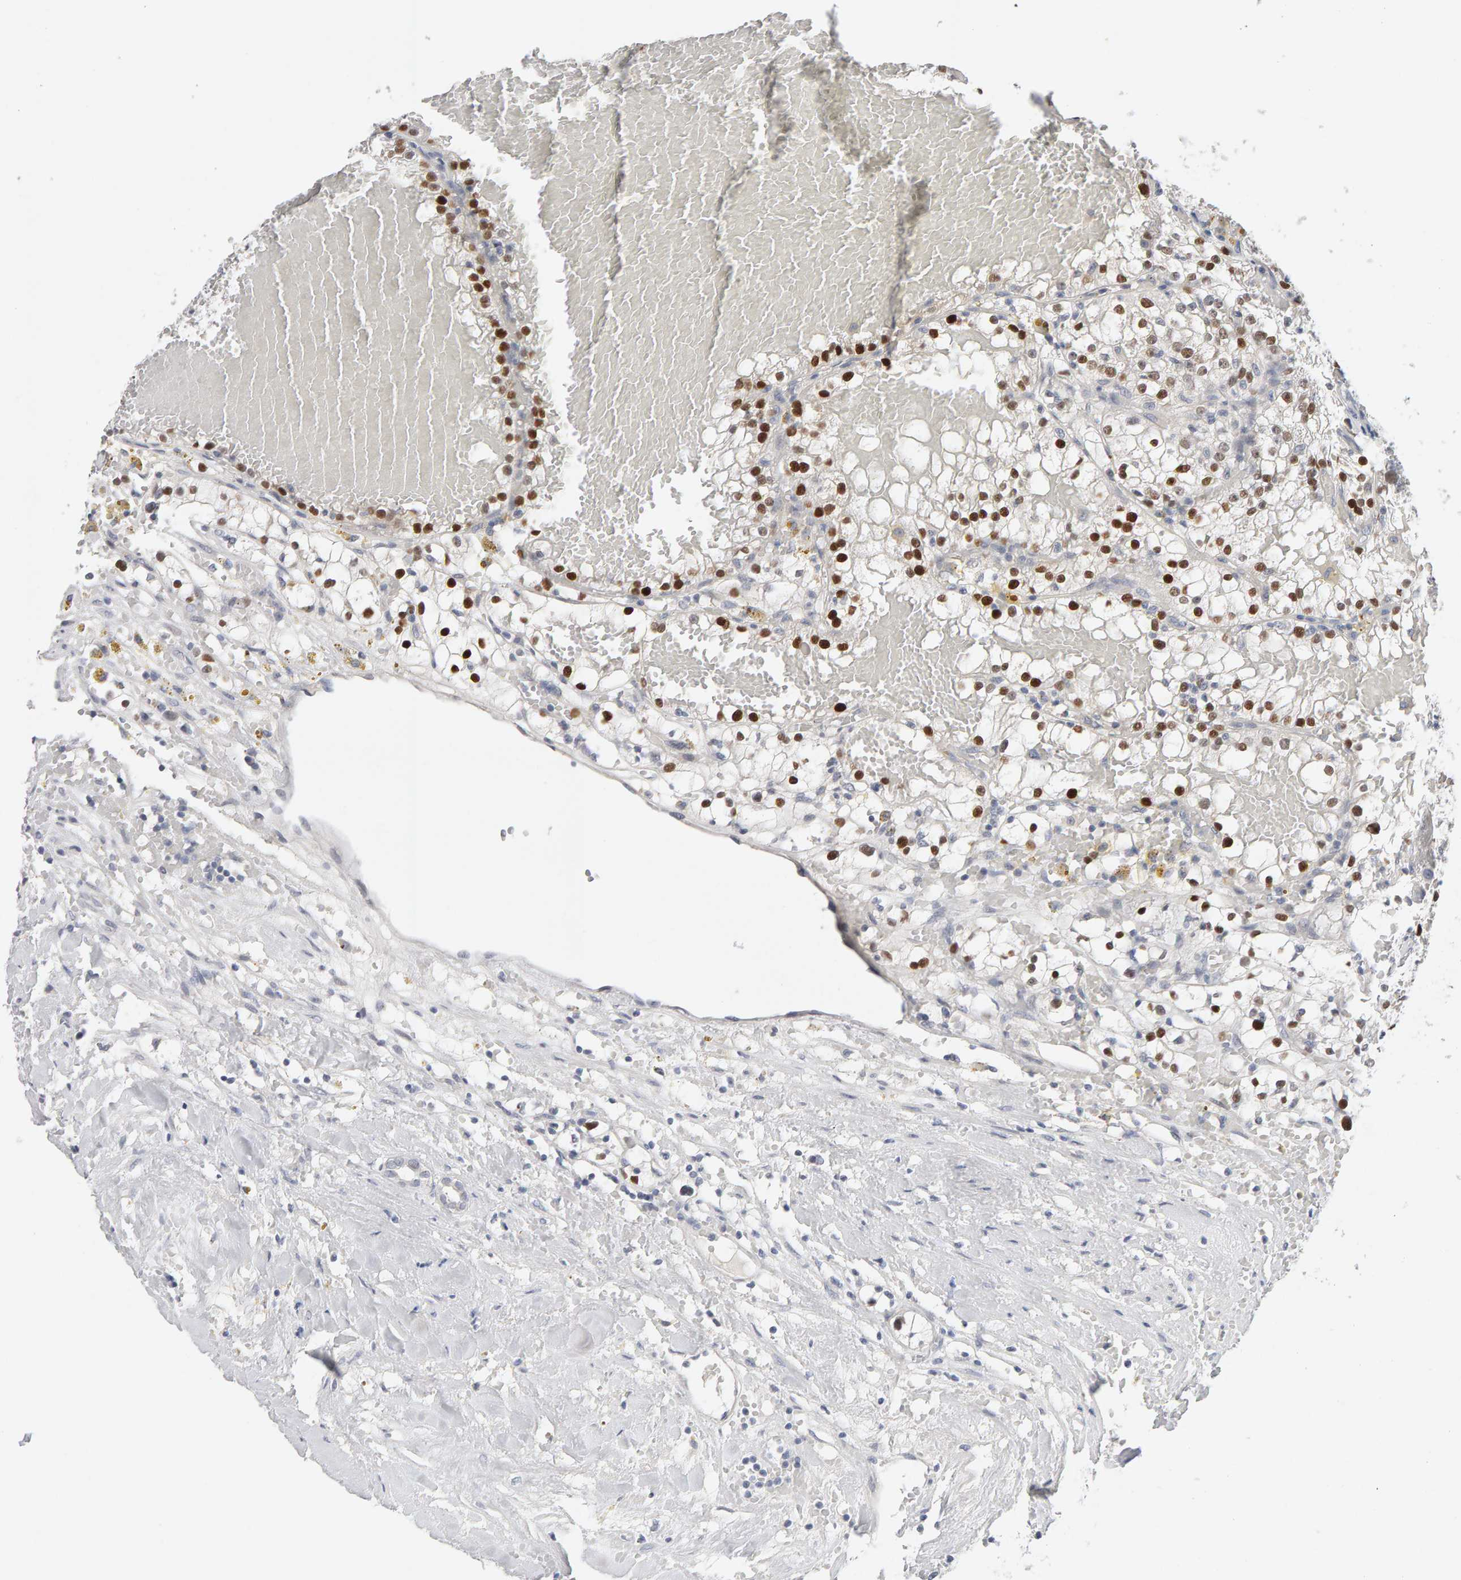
{"staining": {"intensity": "strong", "quantity": "25%-75%", "location": "nuclear"}, "tissue": "renal cancer", "cell_type": "Tumor cells", "image_type": "cancer", "snomed": [{"axis": "morphology", "description": "Adenocarcinoma, NOS"}, {"axis": "topography", "description": "Kidney"}], "caption": "Renal cancer (adenocarcinoma) stained for a protein (brown) displays strong nuclear positive positivity in about 25%-75% of tumor cells.", "gene": "HNF4A", "patient": {"sex": "male", "age": 56}}